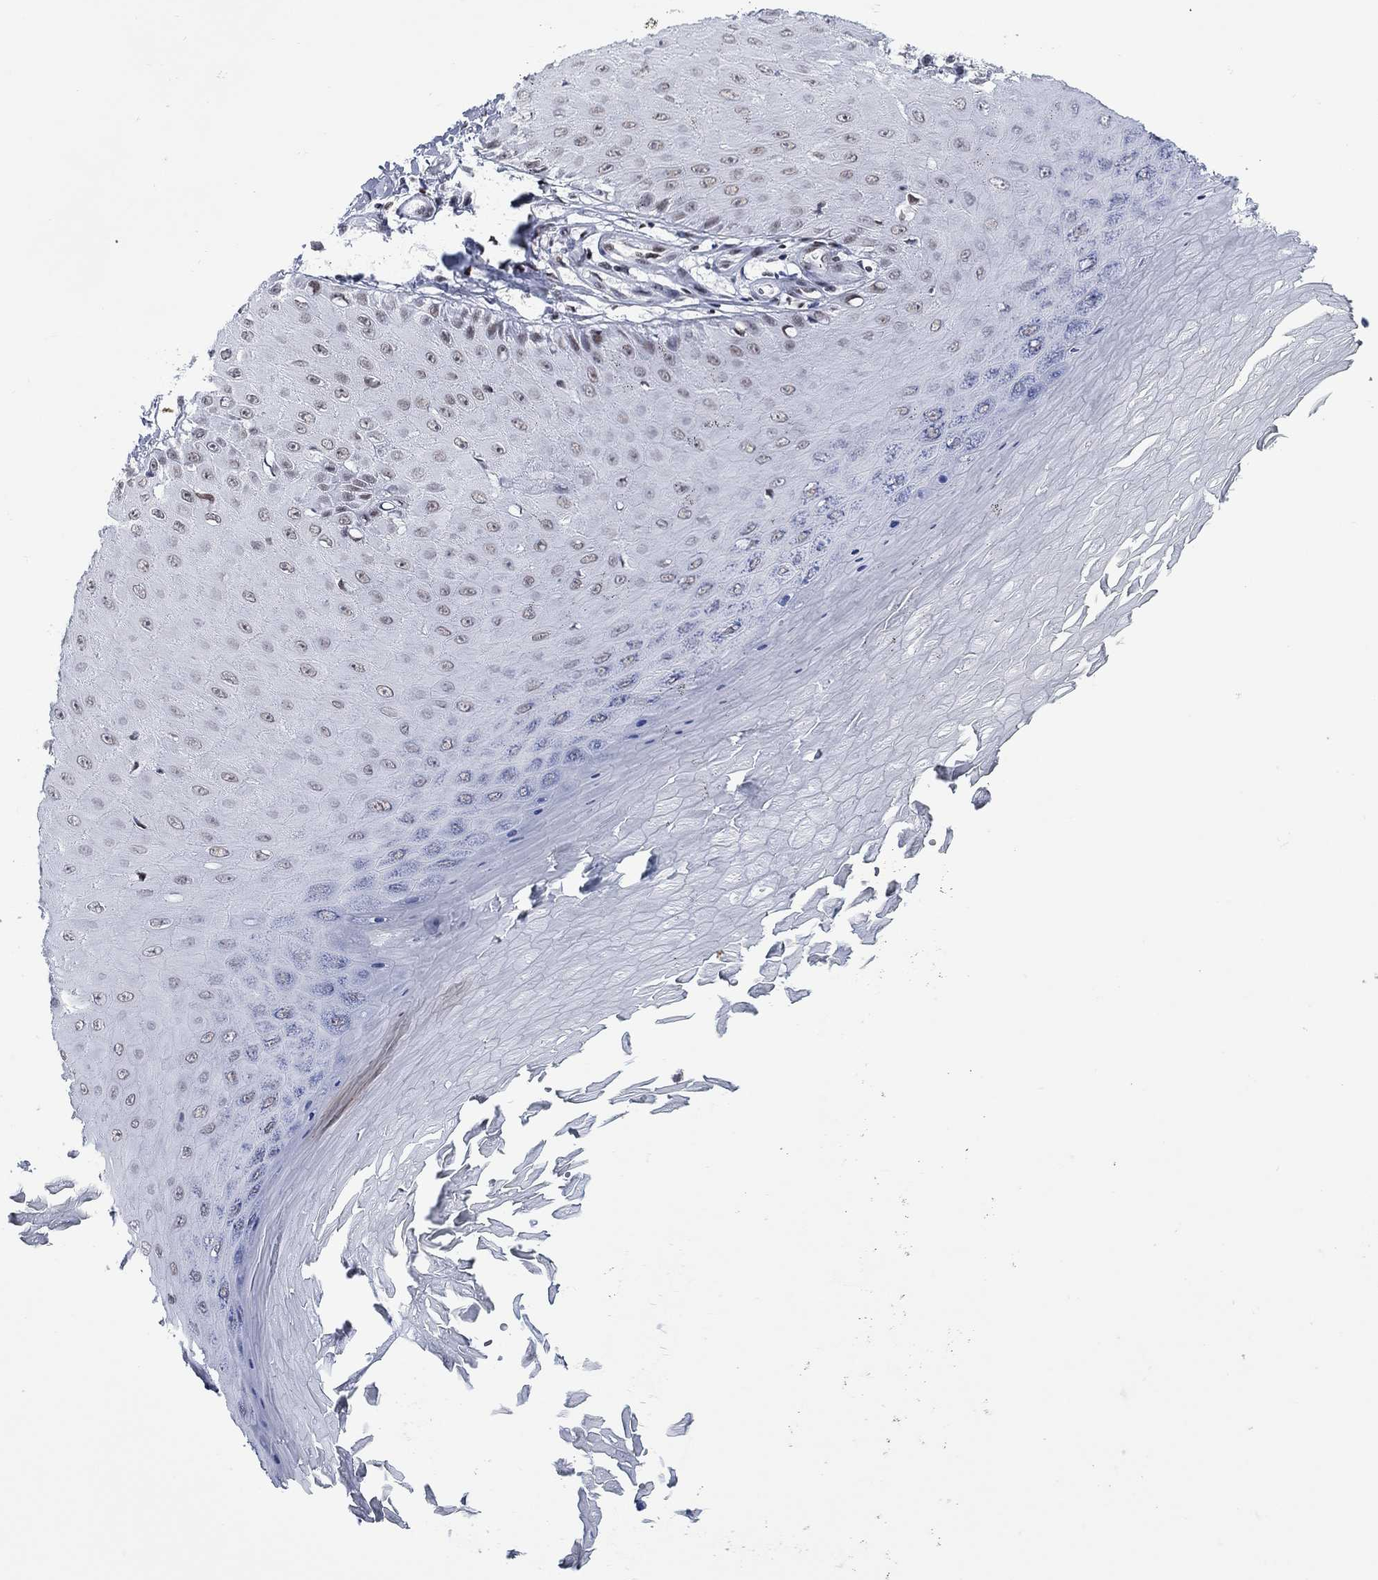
{"staining": {"intensity": "negative", "quantity": "none", "location": "none"}, "tissue": "skin cancer", "cell_type": "Tumor cells", "image_type": "cancer", "snomed": [{"axis": "morphology", "description": "Inflammation, NOS"}, {"axis": "morphology", "description": "Squamous cell carcinoma, NOS"}, {"axis": "topography", "description": "Skin"}], "caption": "The micrograph shows no staining of tumor cells in skin squamous cell carcinoma. (DAB (3,3'-diaminobenzidine) immunohistochemistry (IHC) with hematoxylin counter stain).", "gene": "NPAS3", "patient": {"sex": "male", "age": 70}}